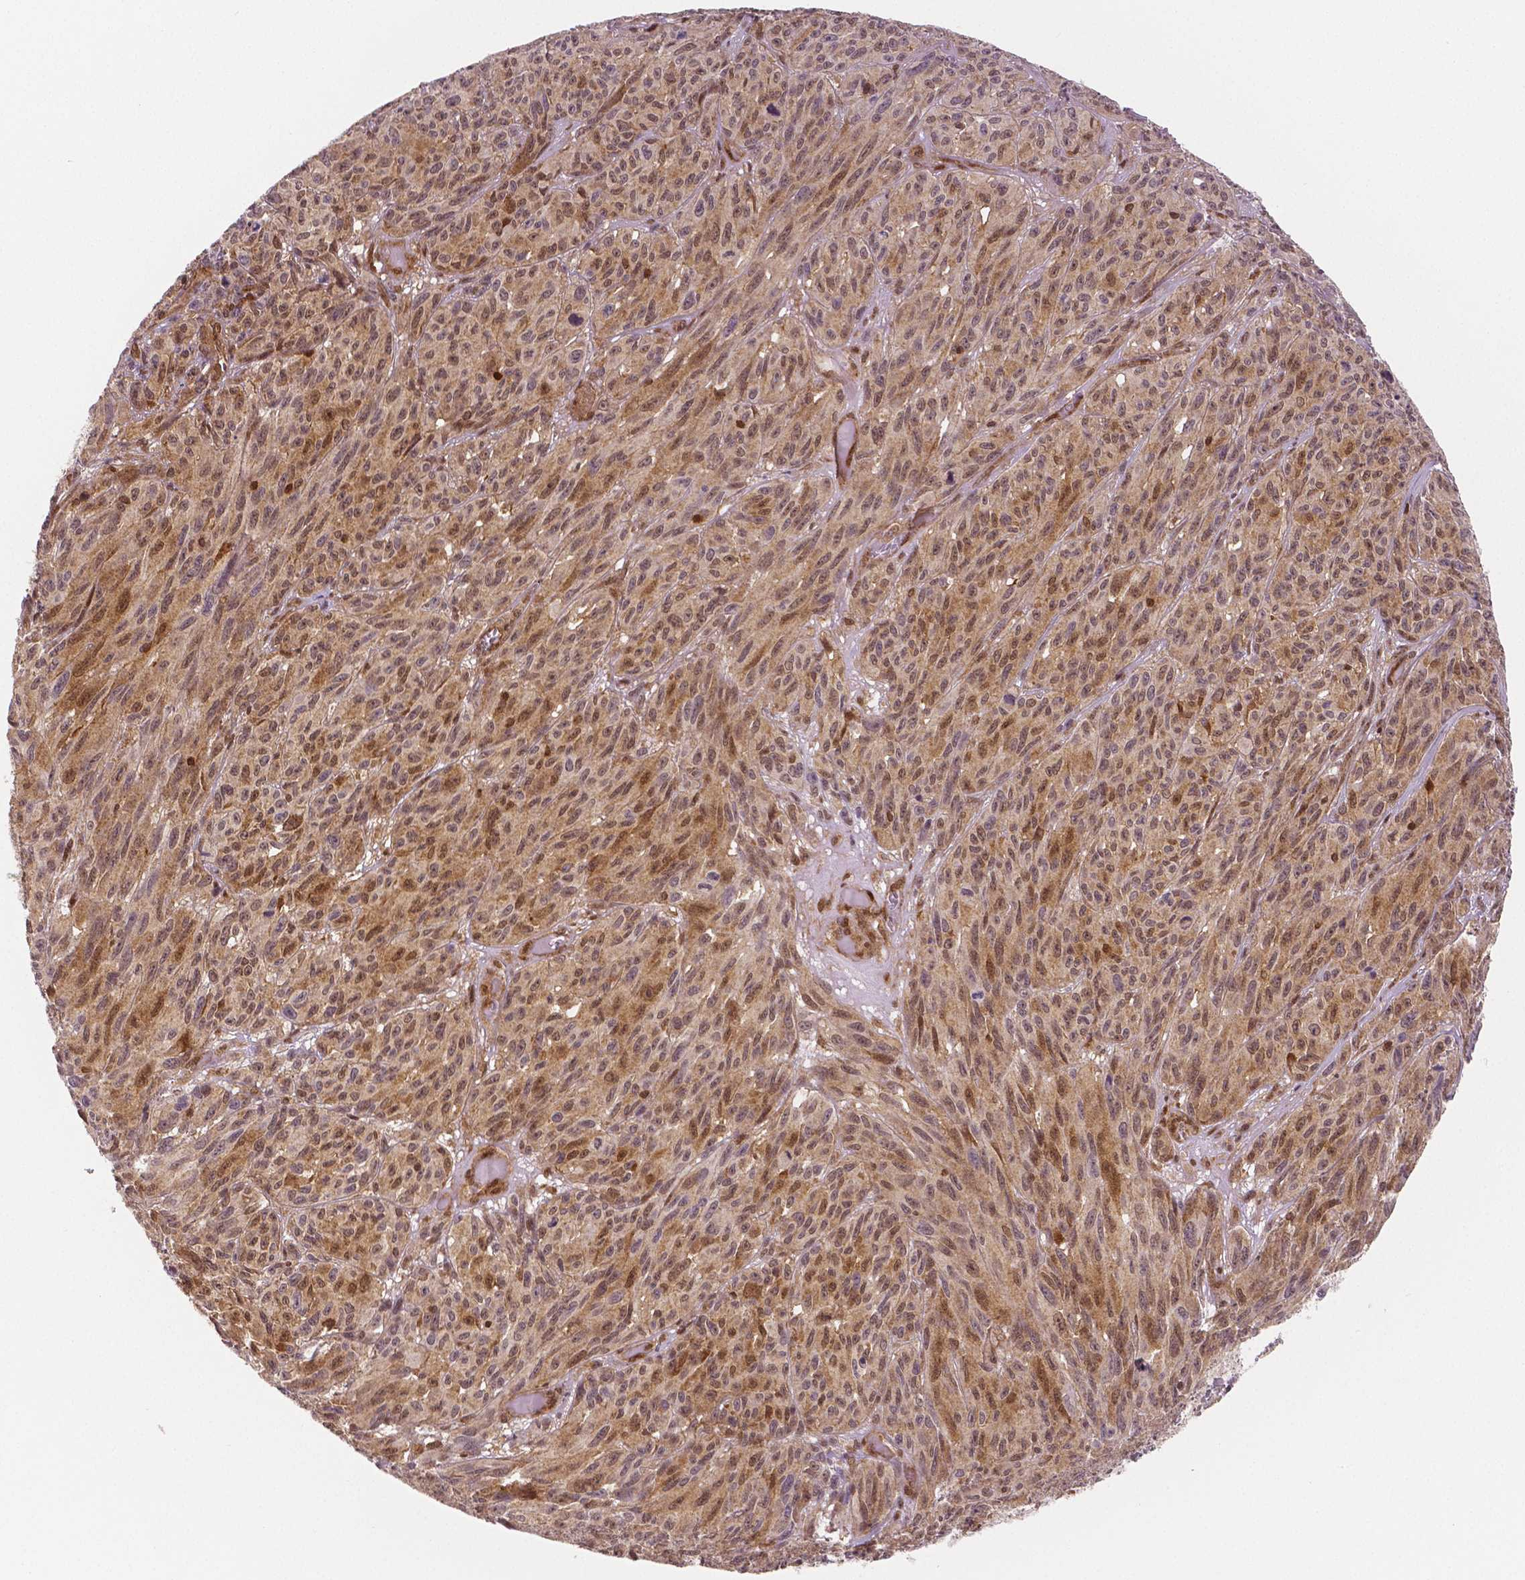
{"staining": {"intensity": "moderate", "quantity": "25%-75%", "location": "cytoplasmic/membranous,nuclear"}, "tissue": "melanoma", "cell_type": "Tumor cells", "image_type": "cancer", "snomed": [{"axis": "morphology", "description": "Malignant melanoma, NOS"}, {"axis": "topography", "description": "Vulva, labia, clitoris and Bartholin´s gland, NO"}], "caption": "Immunohistochemical staining of human malignant melanoma demonstrates medium levels of moderate cytoplasmic/membranous and nuclear positivity in about 25%-75% of tumor cells. The protein of interest is stained brown, and the nuclei are stained in blue (DAB (3,3'-diaminobenzidine) IHC with brightfield microscopy, high magnification).", "gene": "STAT3", "patient": {"sex": "female", "age": 75}}